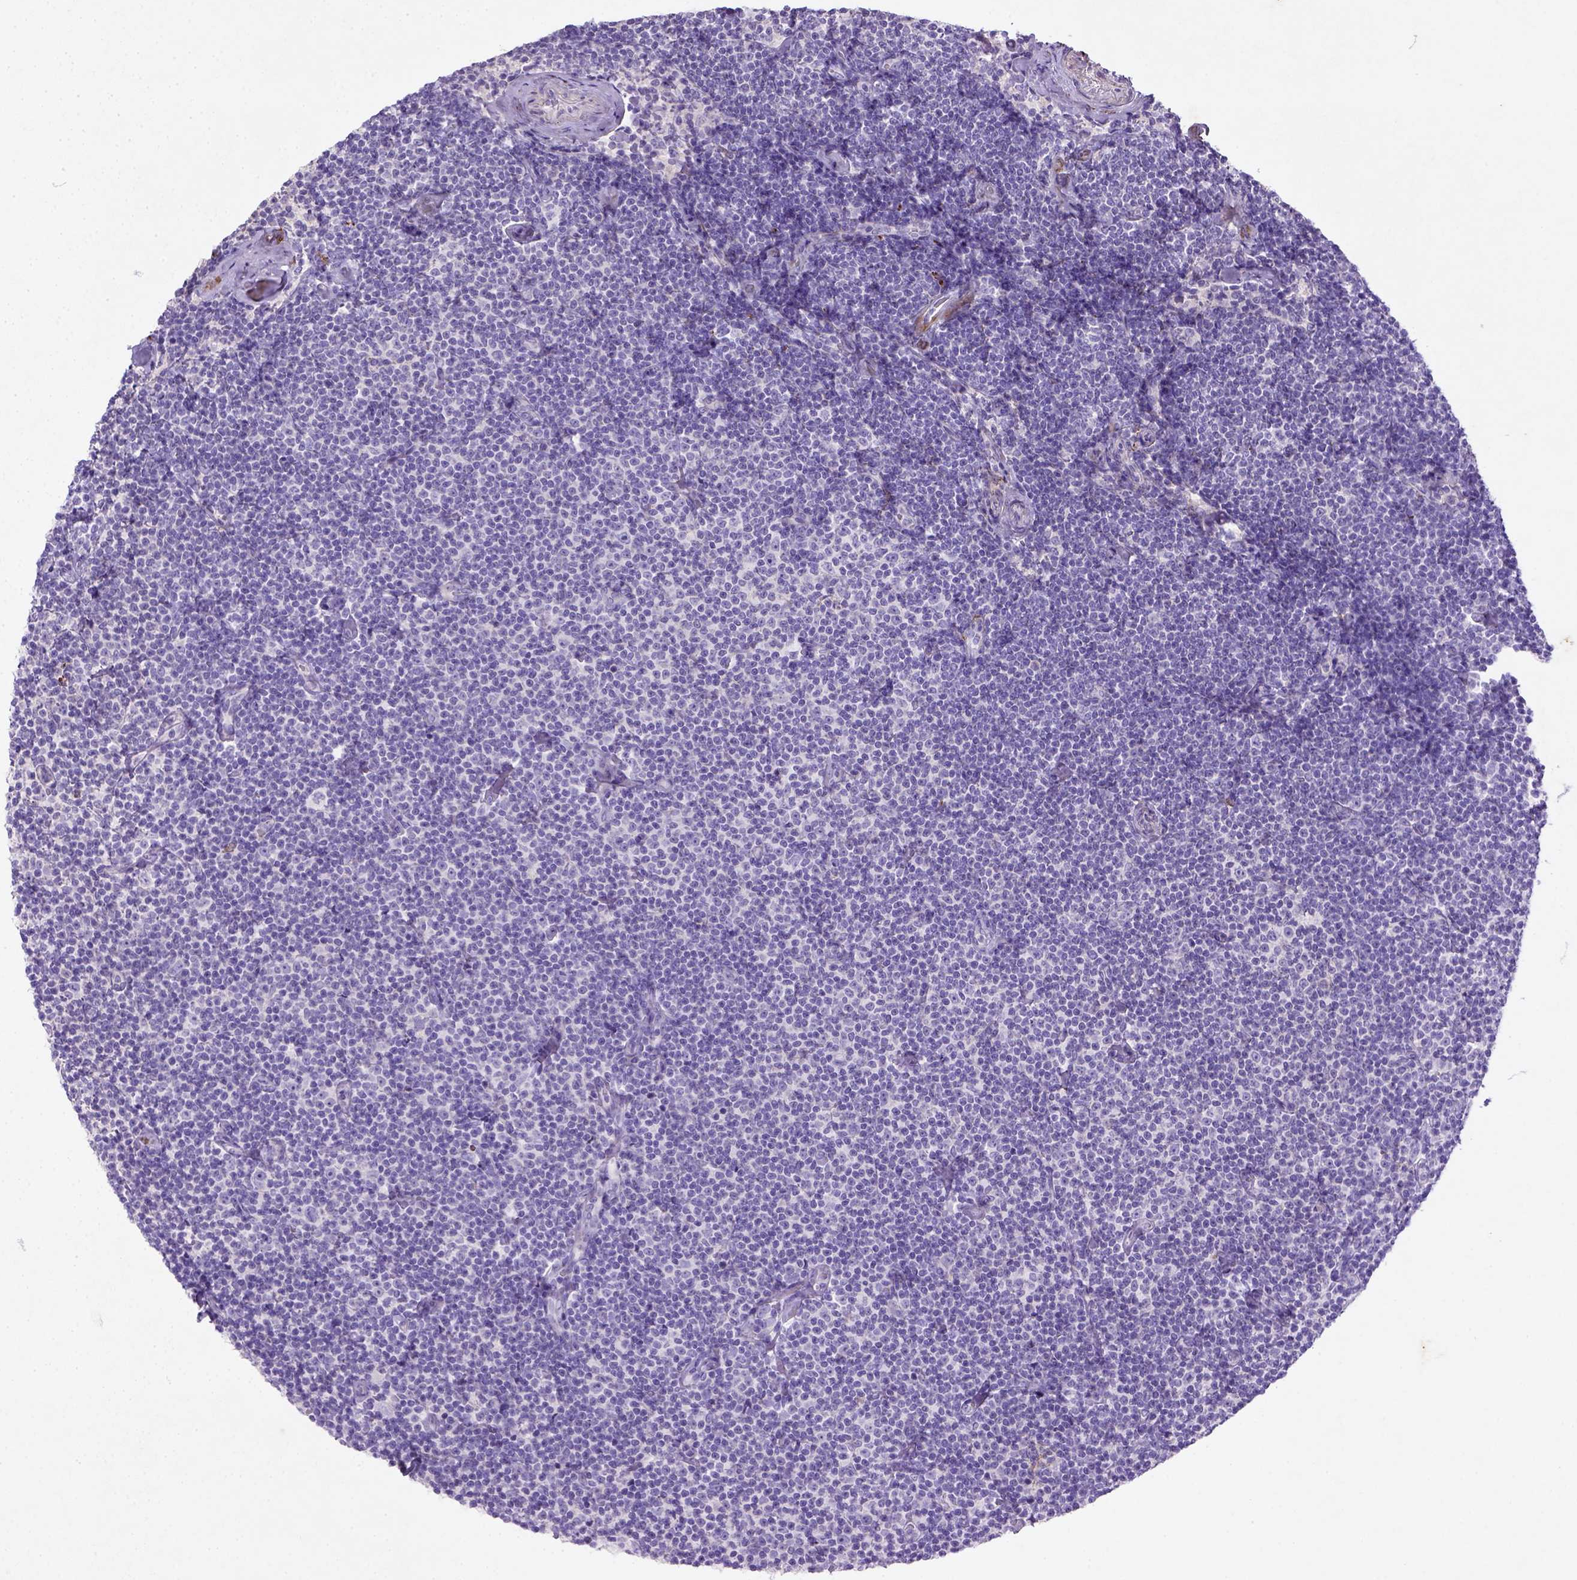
{"staining": {"intensity": "negative", "quantity": "none", "location": "none"}, "tissue": "lymphoma", "cell_type": "Tumor cells", "image_type": "cancer", "snomed": [{"axis": "morphology", "description": "Malignant lymphoma, non-Hodgkin's type, Low grade"}, {"axis": "topography", "description": "Lymph node"}], "caption": "A histopathology image of low-grade malignant lymphoma, non-Hodgkin's type stained for a protein reveals no brown staining in tumor cells.", "gene": "NUDT2", "patient": {"sex": "male", "age": 81}}